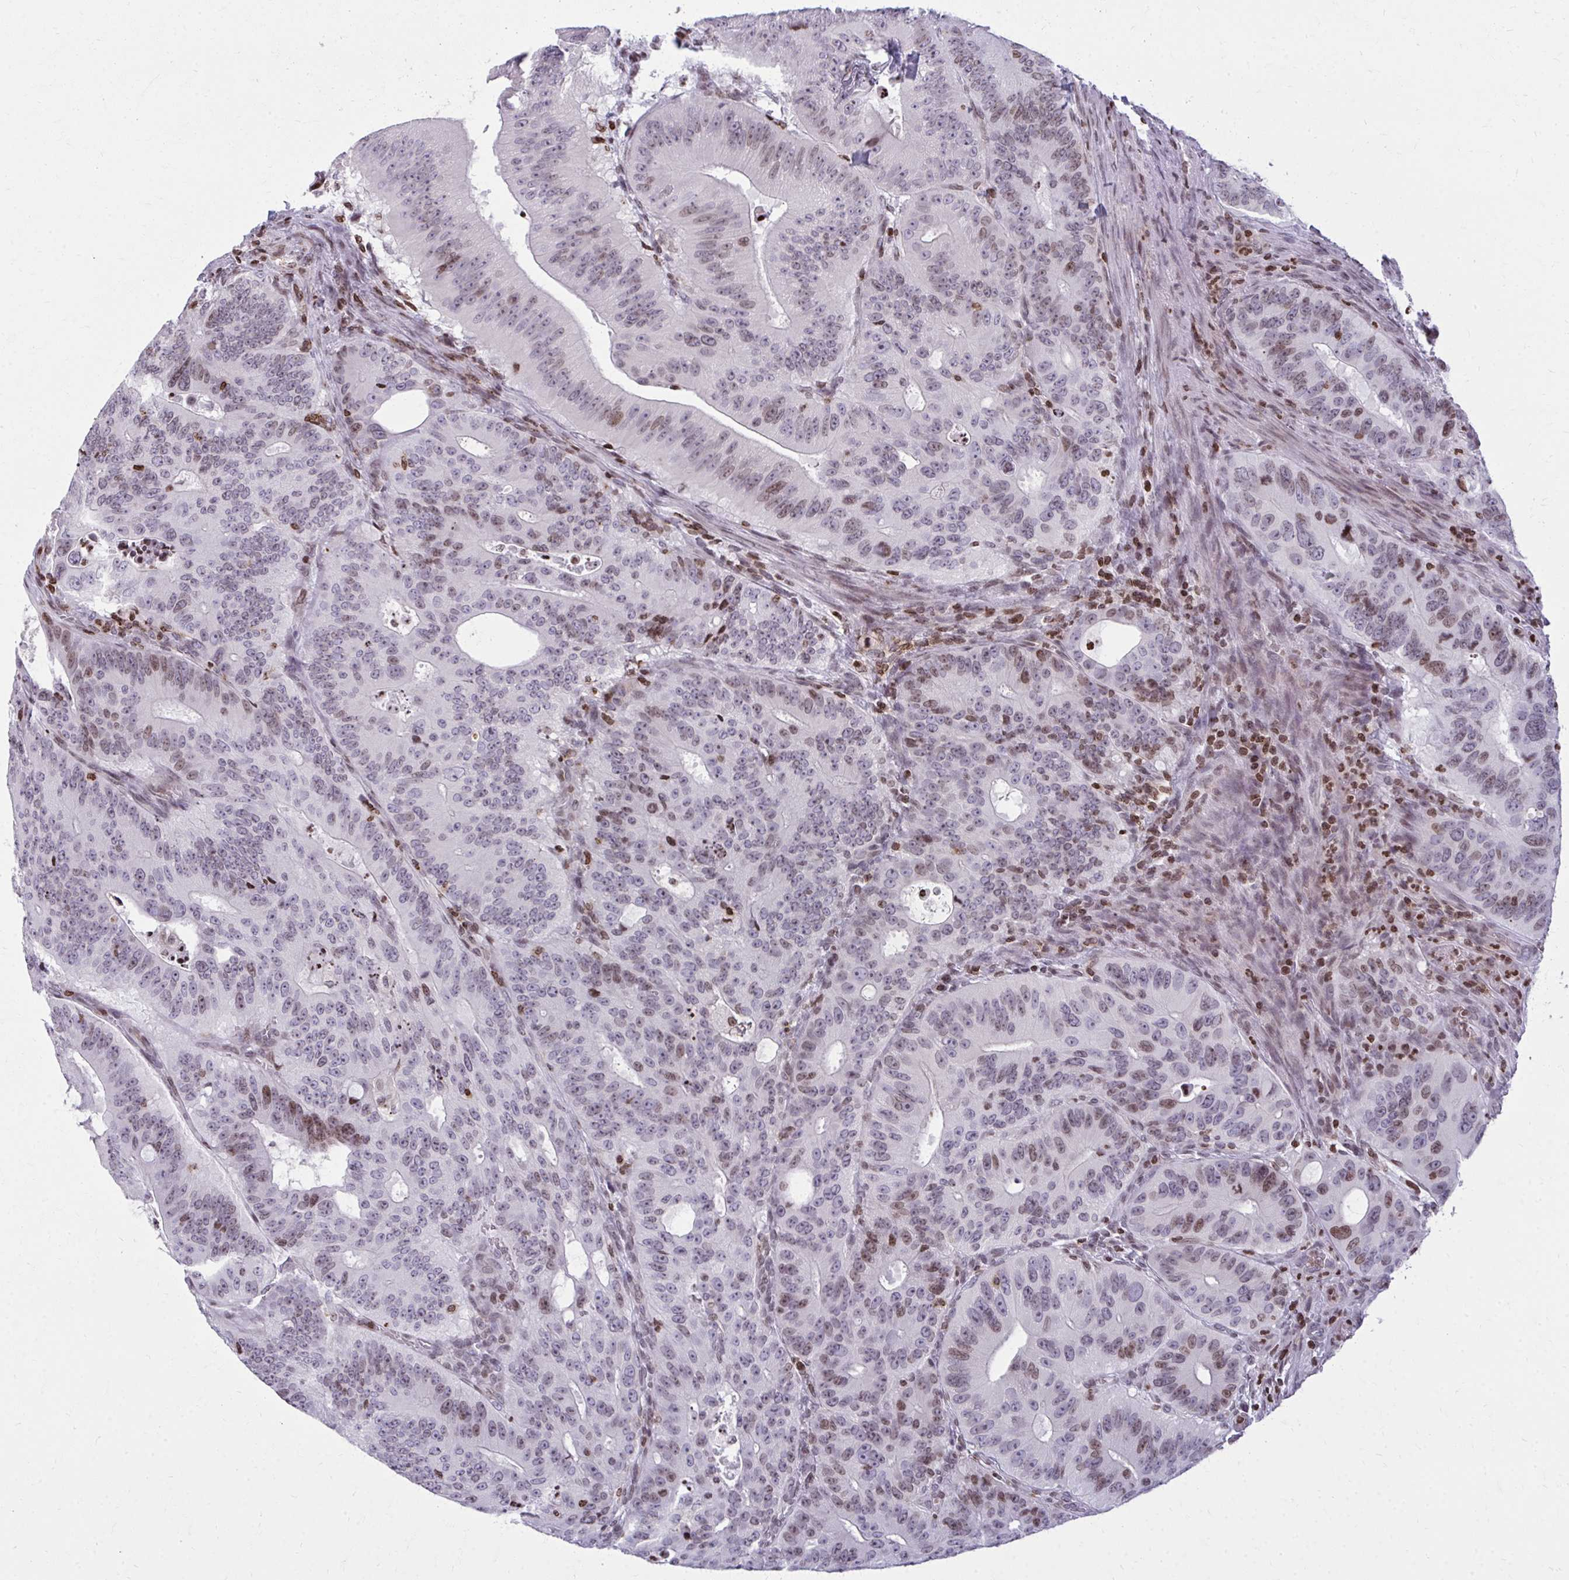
{"staining": {"intensity": "weak", "quantity": "25%-75%", "location": "nuclear"}, "tissue": "colorectal cancer", "cell_type": "Tumor cells", "image_type": "cancer", "snomed": [{"axis": "morphology", "description": "Adenocarcinoma, NOS"}, {"axis": "topography", "description": "Colon"}], "caption": "Tumor cells display low levels of weak nuclear expression in approximately 25%-75% of cells in human colorectal cancer.", "gene": "AP5M1", "patient": {"sex": "male", "age": 62}}